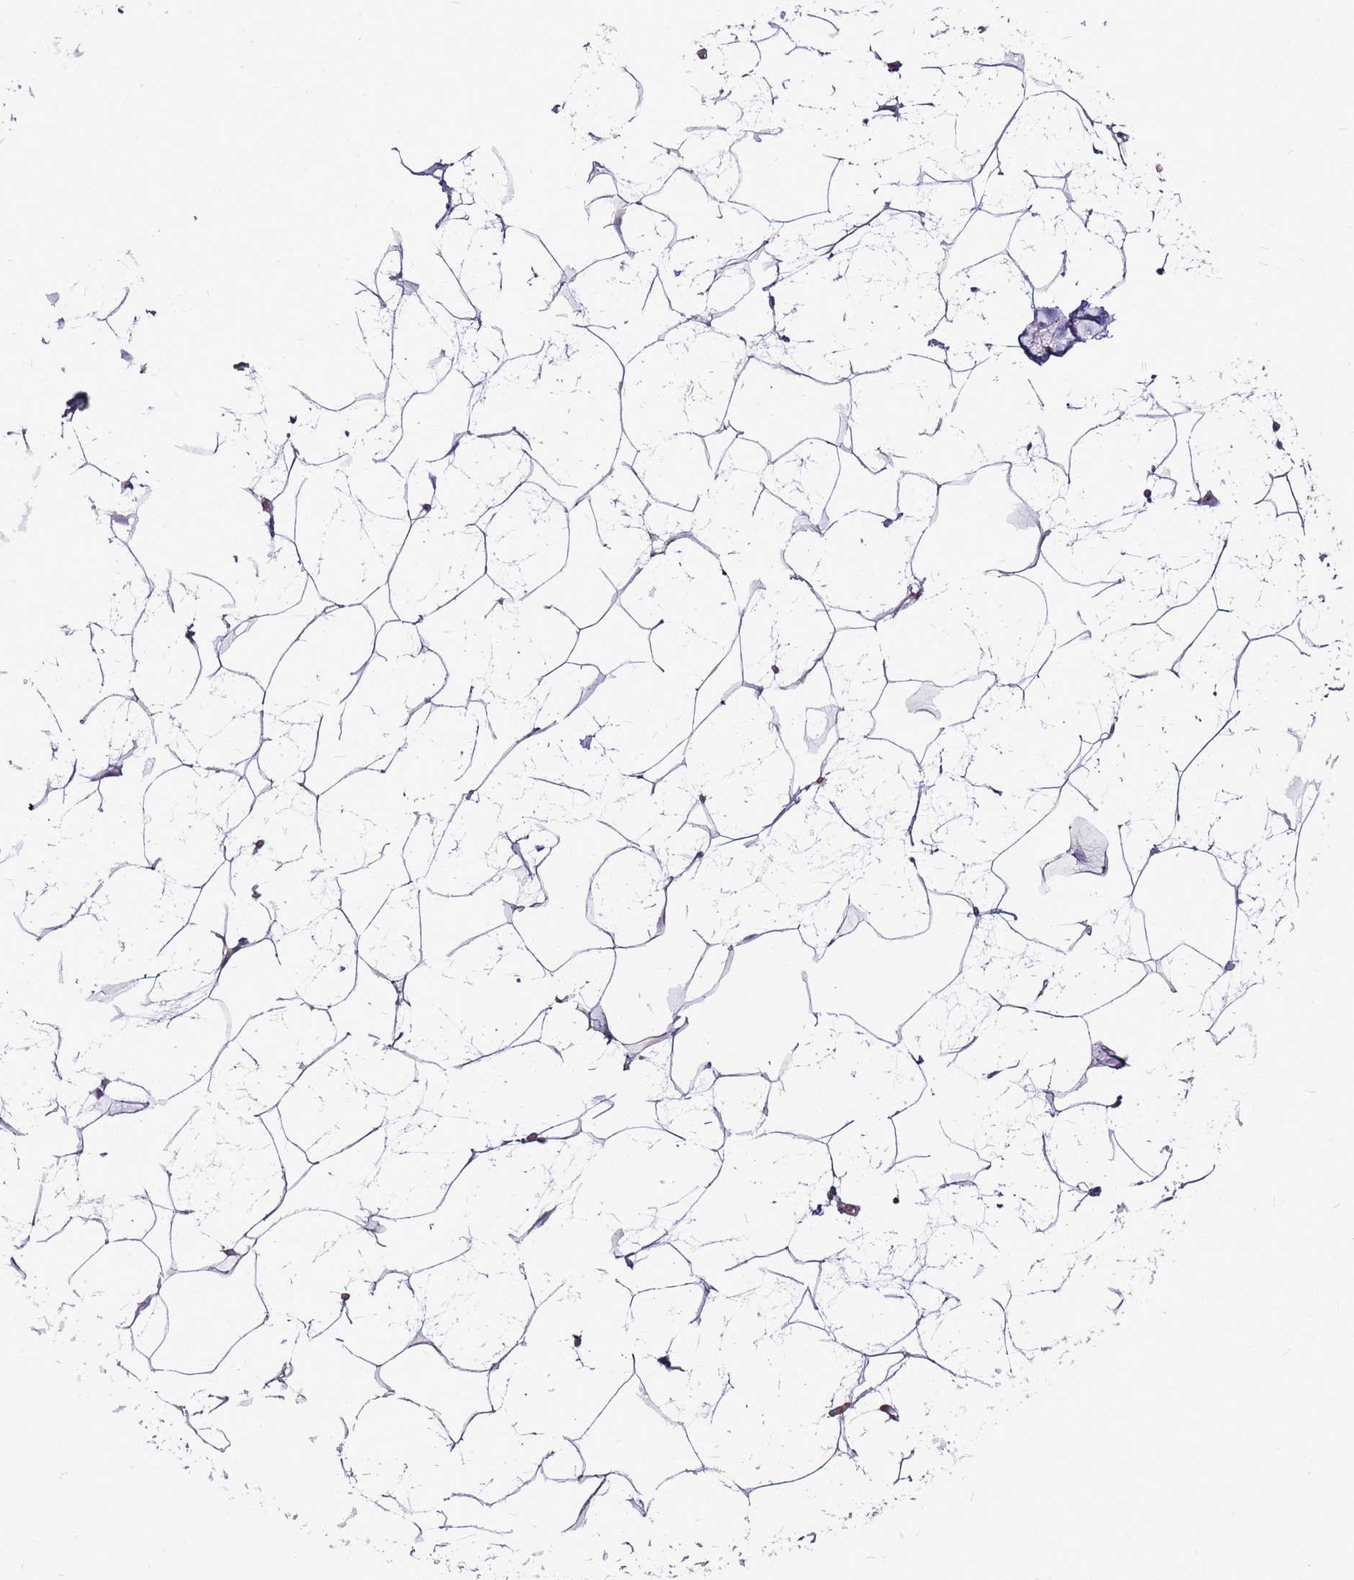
{"staining": {"intensity": "negative", "quantity": "none", "location": "none"}, "tissue": "breast", "cell_type": "Adipocytes", "image_type": "normal", "snomed": [{"axis": "morphology", "description": "Normal tissue, NOS"}, {"axis": "morphology", "description": "Lobular carcinoma"}, {"axis": "topography", "description": "Breast"}], "caption": "This is an IHC micrograph of normal human breast. There is no positivity in adipocytes.", "gene": "CHAC2", "patient": {"sex": "female", "age": 62}}